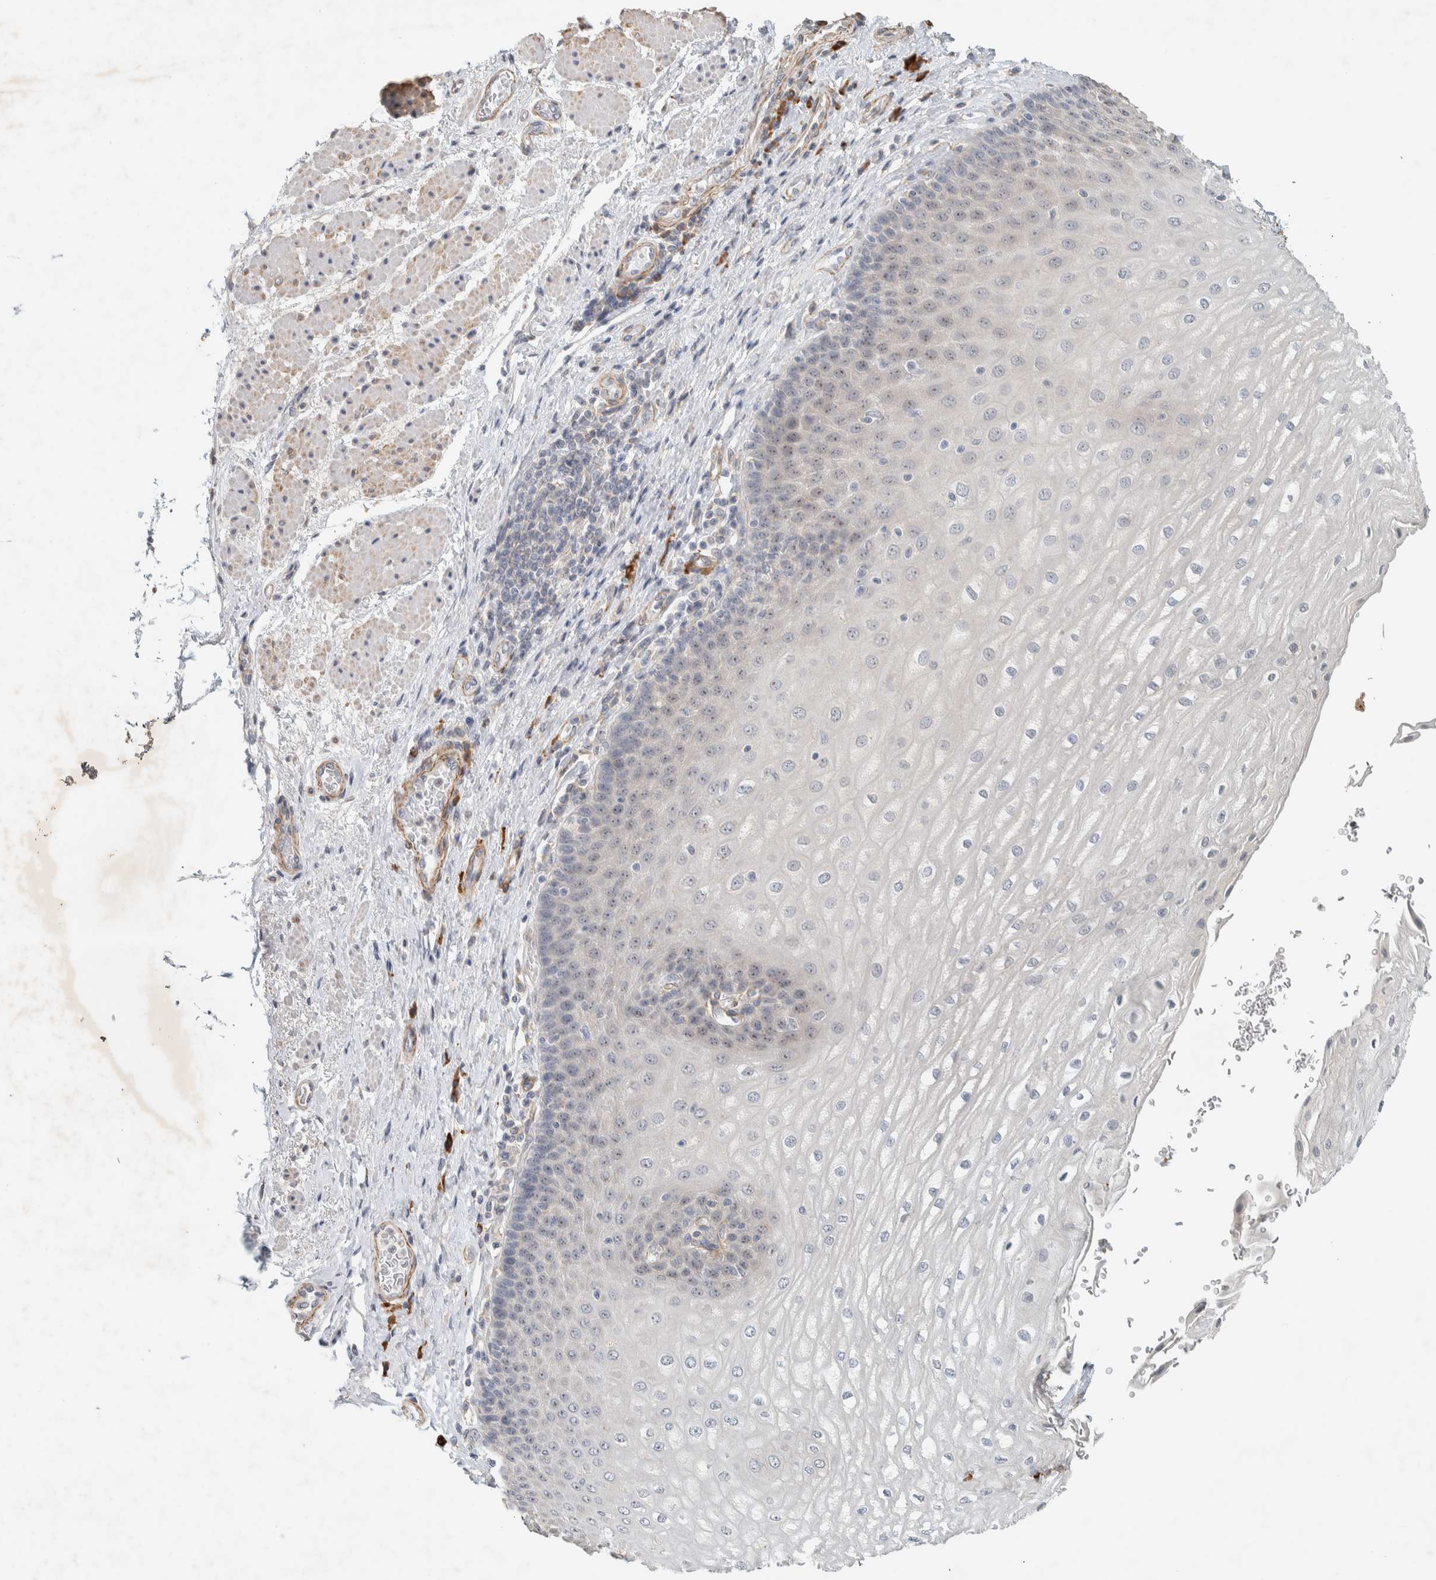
{"staining": {"intensity": "weak", "quantity": "<25%", "location": "nuclear"}, "tissue": "esophagus", "cell_type": "Squamous epithelial cells", "image_type": "normal", "snomed": [{"axis": "morphology", "description": "Normal tissue, NOS"}, {"axis": "topography", "description": "Esophagus"}], "caption": "Immunohistochemistry photomicrograph of unremarkable esophagus: human esophagus stained with DAB reveals no significant protein positivity in squamous epithelial cells.", "gene": "KLHL40", "patient": {"sex": "male", "age": 54}}